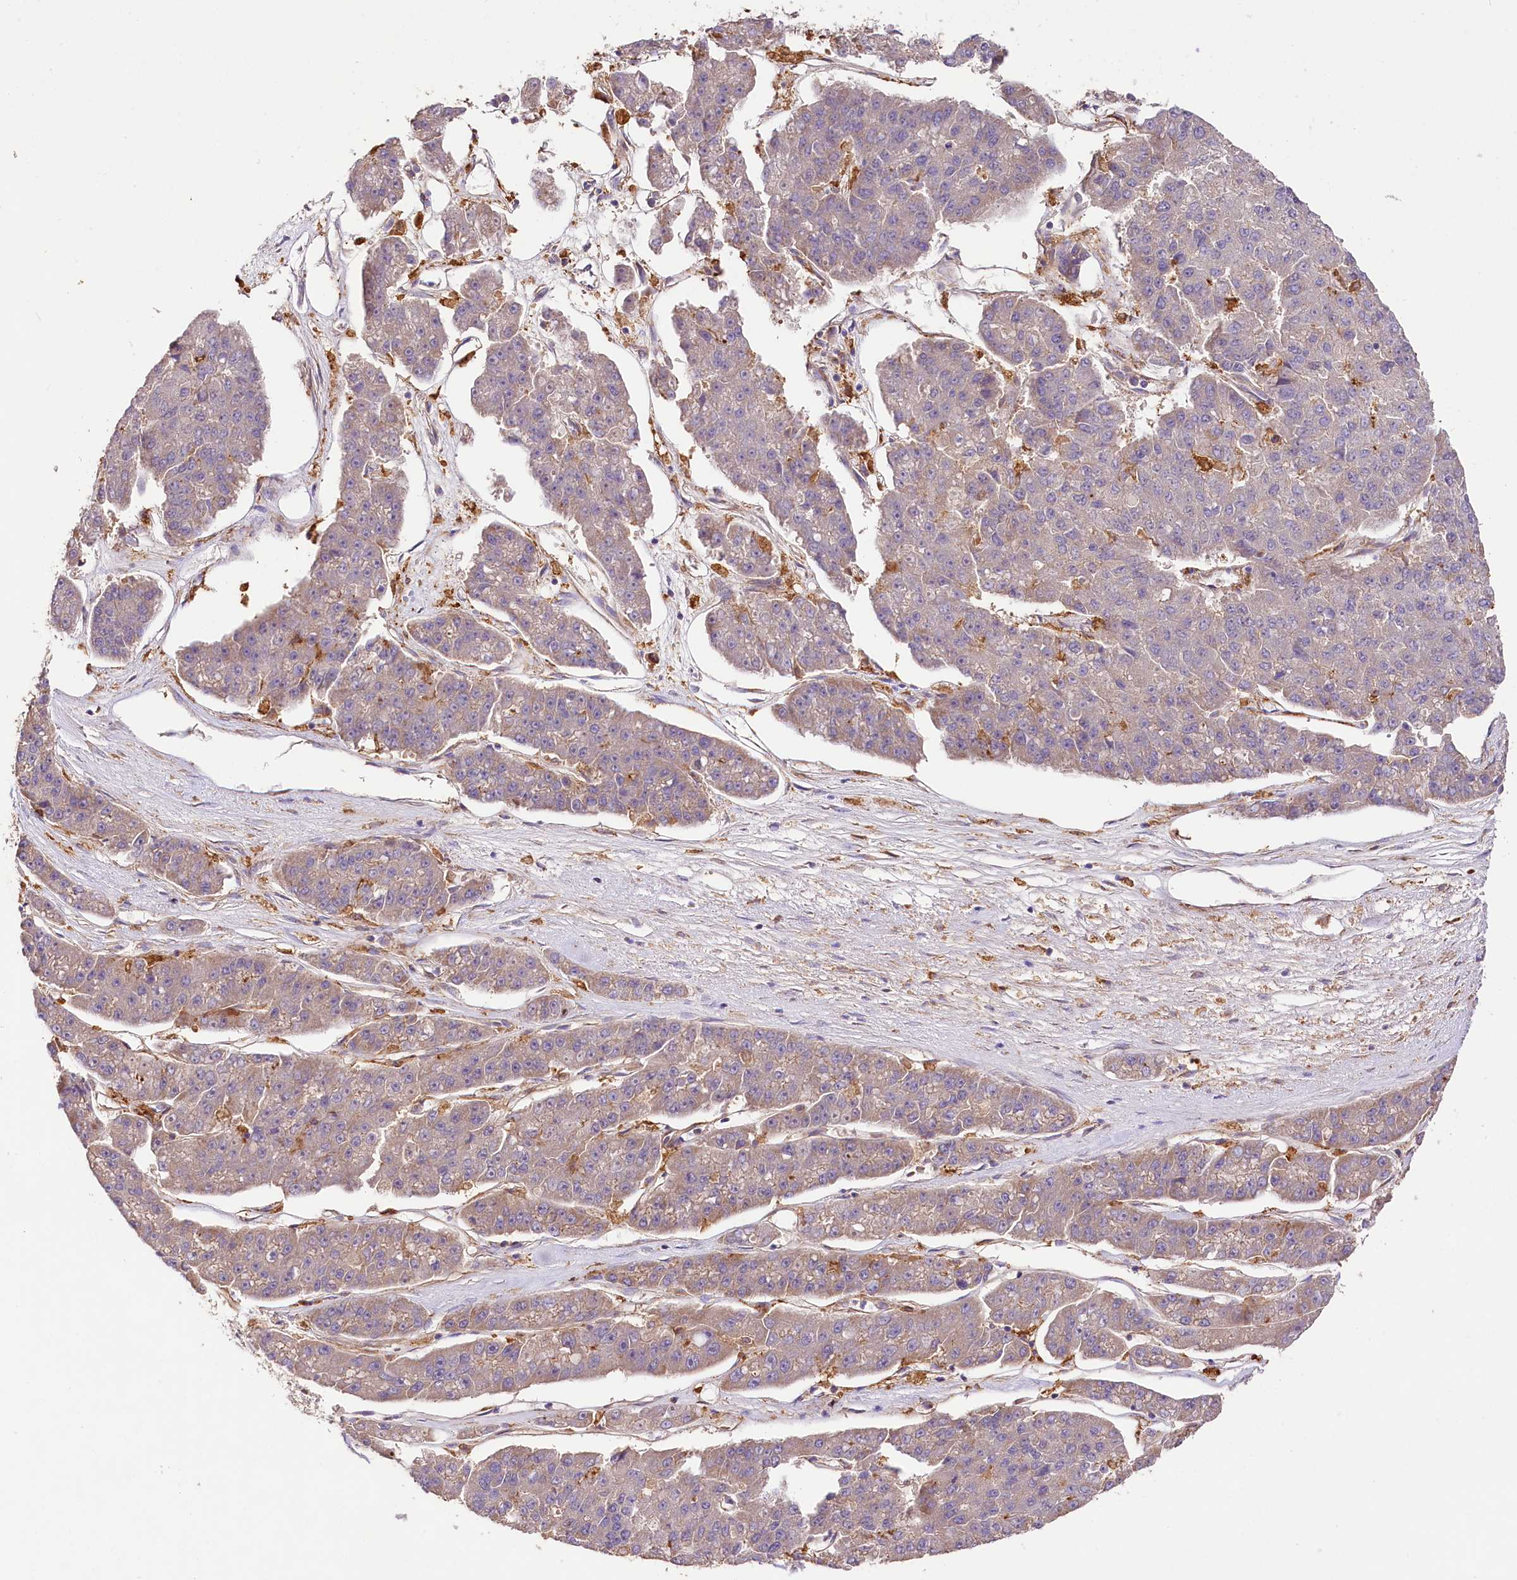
{"staining": {"intensity": "negative", "quantity": "none", "location": "none"}, "tissue": "pancreatic cancer", "cell_type": "Tumor cells", "image_type": "cancer", "snomed": [{"axis": "morphology", "description": "Adenocarcinoma, NOS"}, {"axis": "topography", "description": "Pancreas"}], "caption": "Tumor cells are negative for protein expression in human pancreatic adenocarcinoma. (DAB IHC, high magnification).", "gene": "CSAD", "patient": {"sex": "male", "age": 50}}